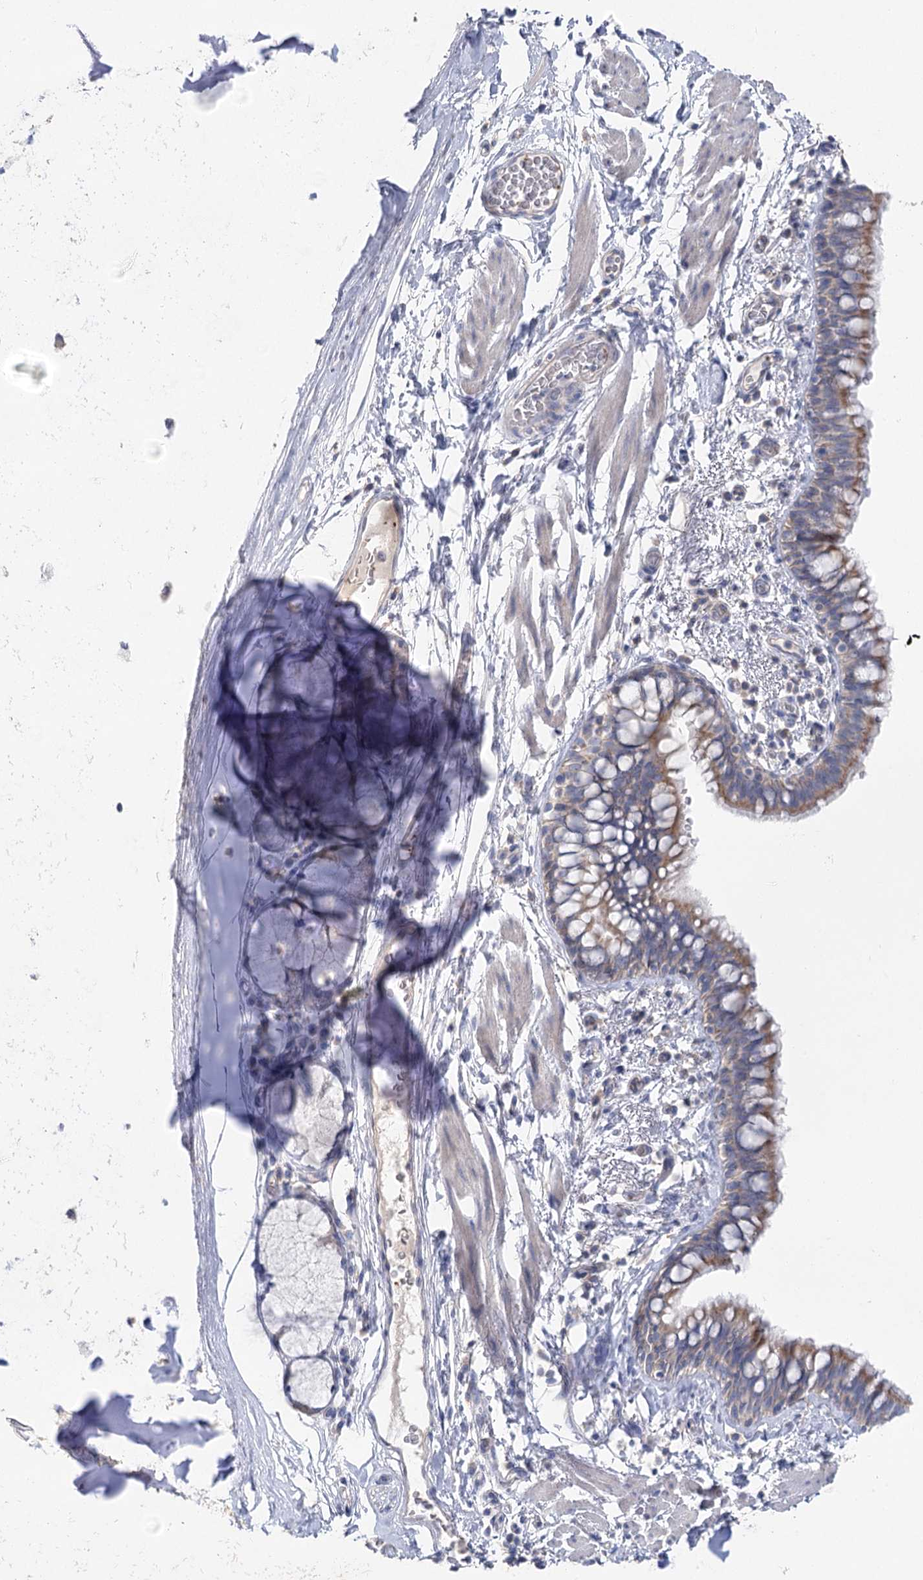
{"staining": {"intensity": "moderate", "quantity": ">75%", "location": "cytoplasmic/membranous"}, "tissue": "bronchus", "cell_type": "Respiratory epithelial cells", "image_type": "normal", "snomed": [{"axis": "morphology", "description": "Normal tissue, NOS"}, {"axis": "topography", "description": "Cartilage tissue"}, {"axis": "topography", "description": "Bronchus"}], "caption": "An immunohistochemistry histopathology image of normal tissue is shown. Protein staining in brown highlights moderate cytoplasmic/membranous positivity in bronchus within respiratory epithelial cells.", "gene": "TMEM187", "patient": {"sex": "female", "age": 36}}